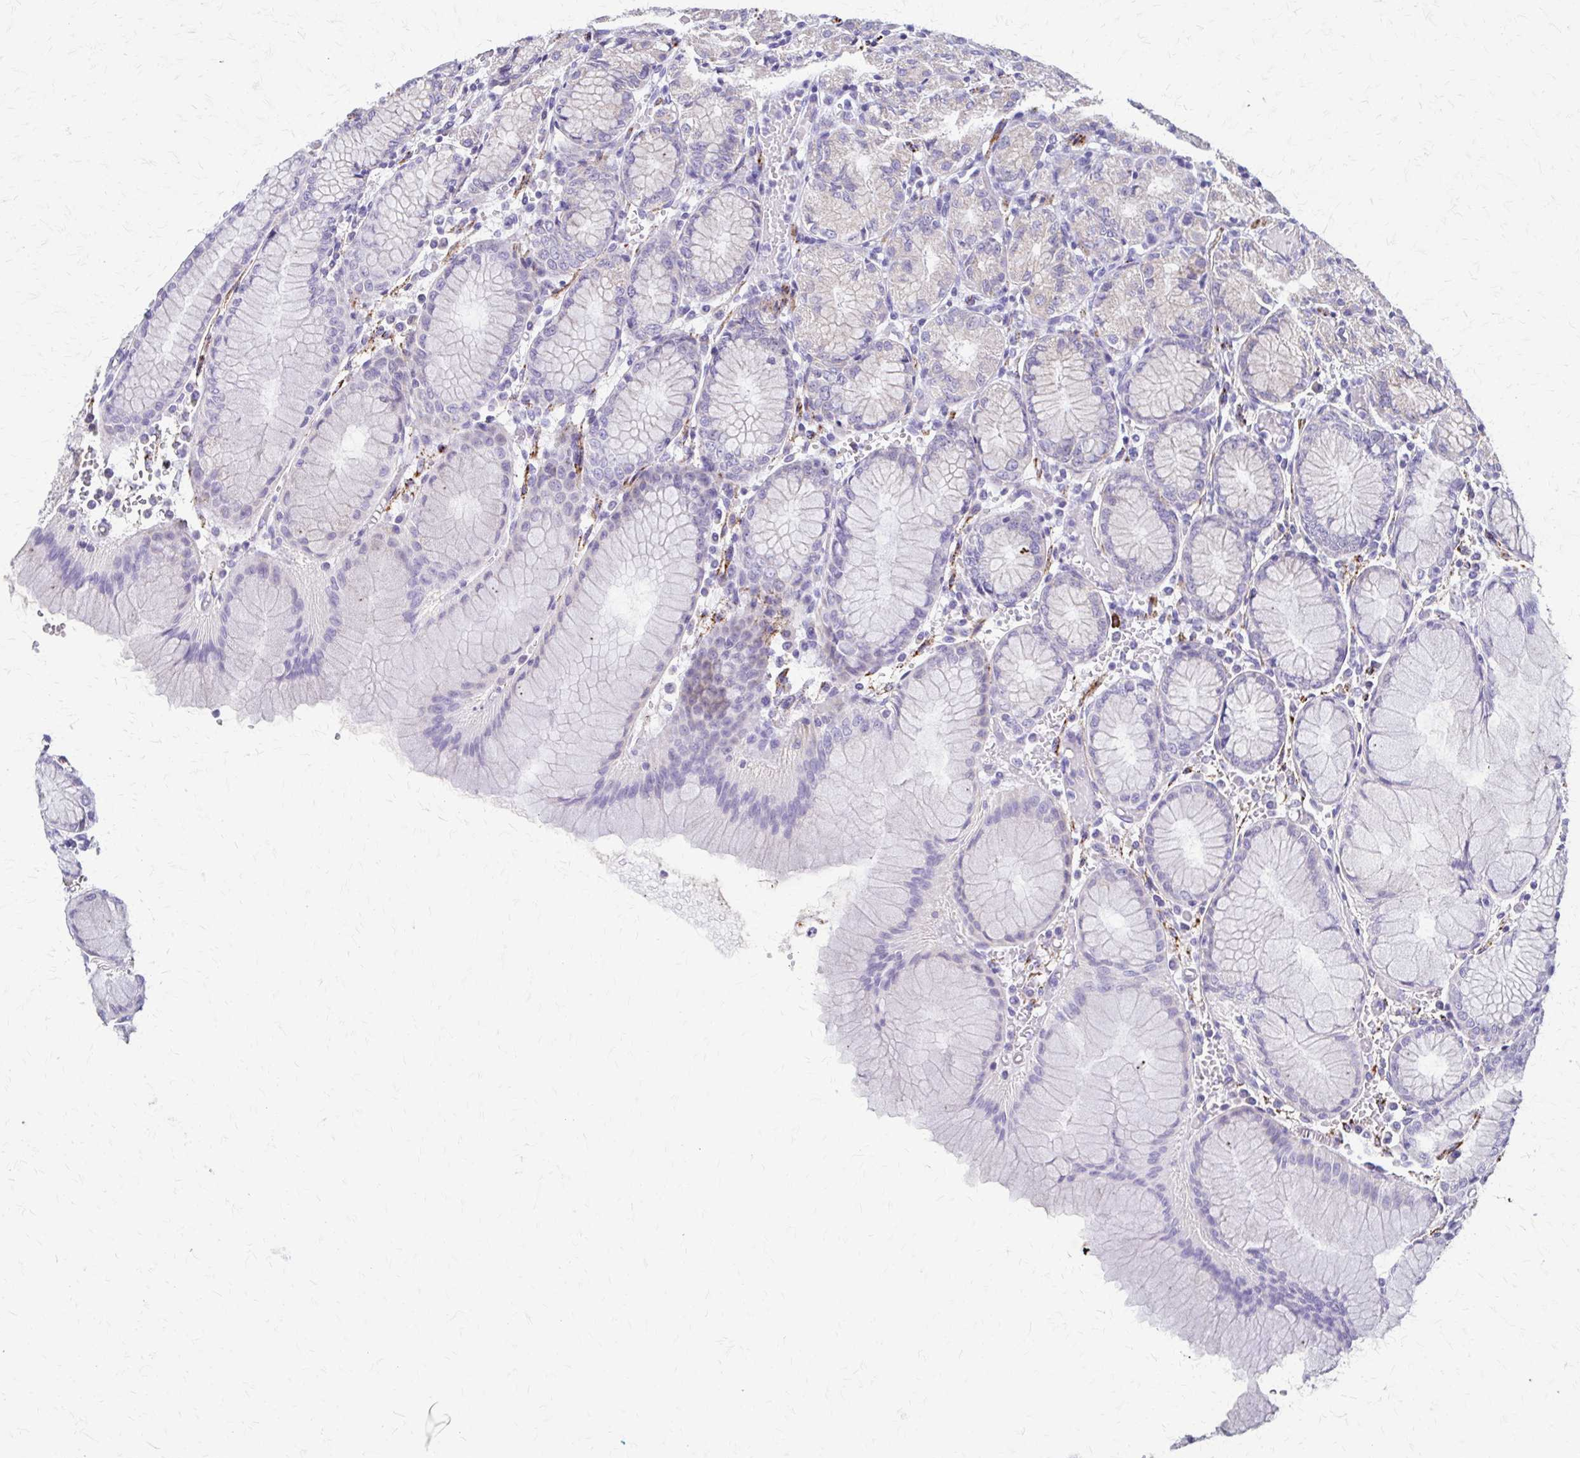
{"staining": {"intensity": "negative", "quantity": "none", "location": "none"}, "tissue": "stomach", "cell_type": "Glandular cells", "image_type": "normal", "snomed": [{"axis": "morphology", "description": "Normal tissue, NOS"}, {"axis": "topography", "description": "Stomach"}], "caption": "This is a micrograph of IHC staining of normal stomach, which shows no positivity in glandular cells.", "gene": "ZSCAN5B", "patient": {"sex": "female", "age": 57}}